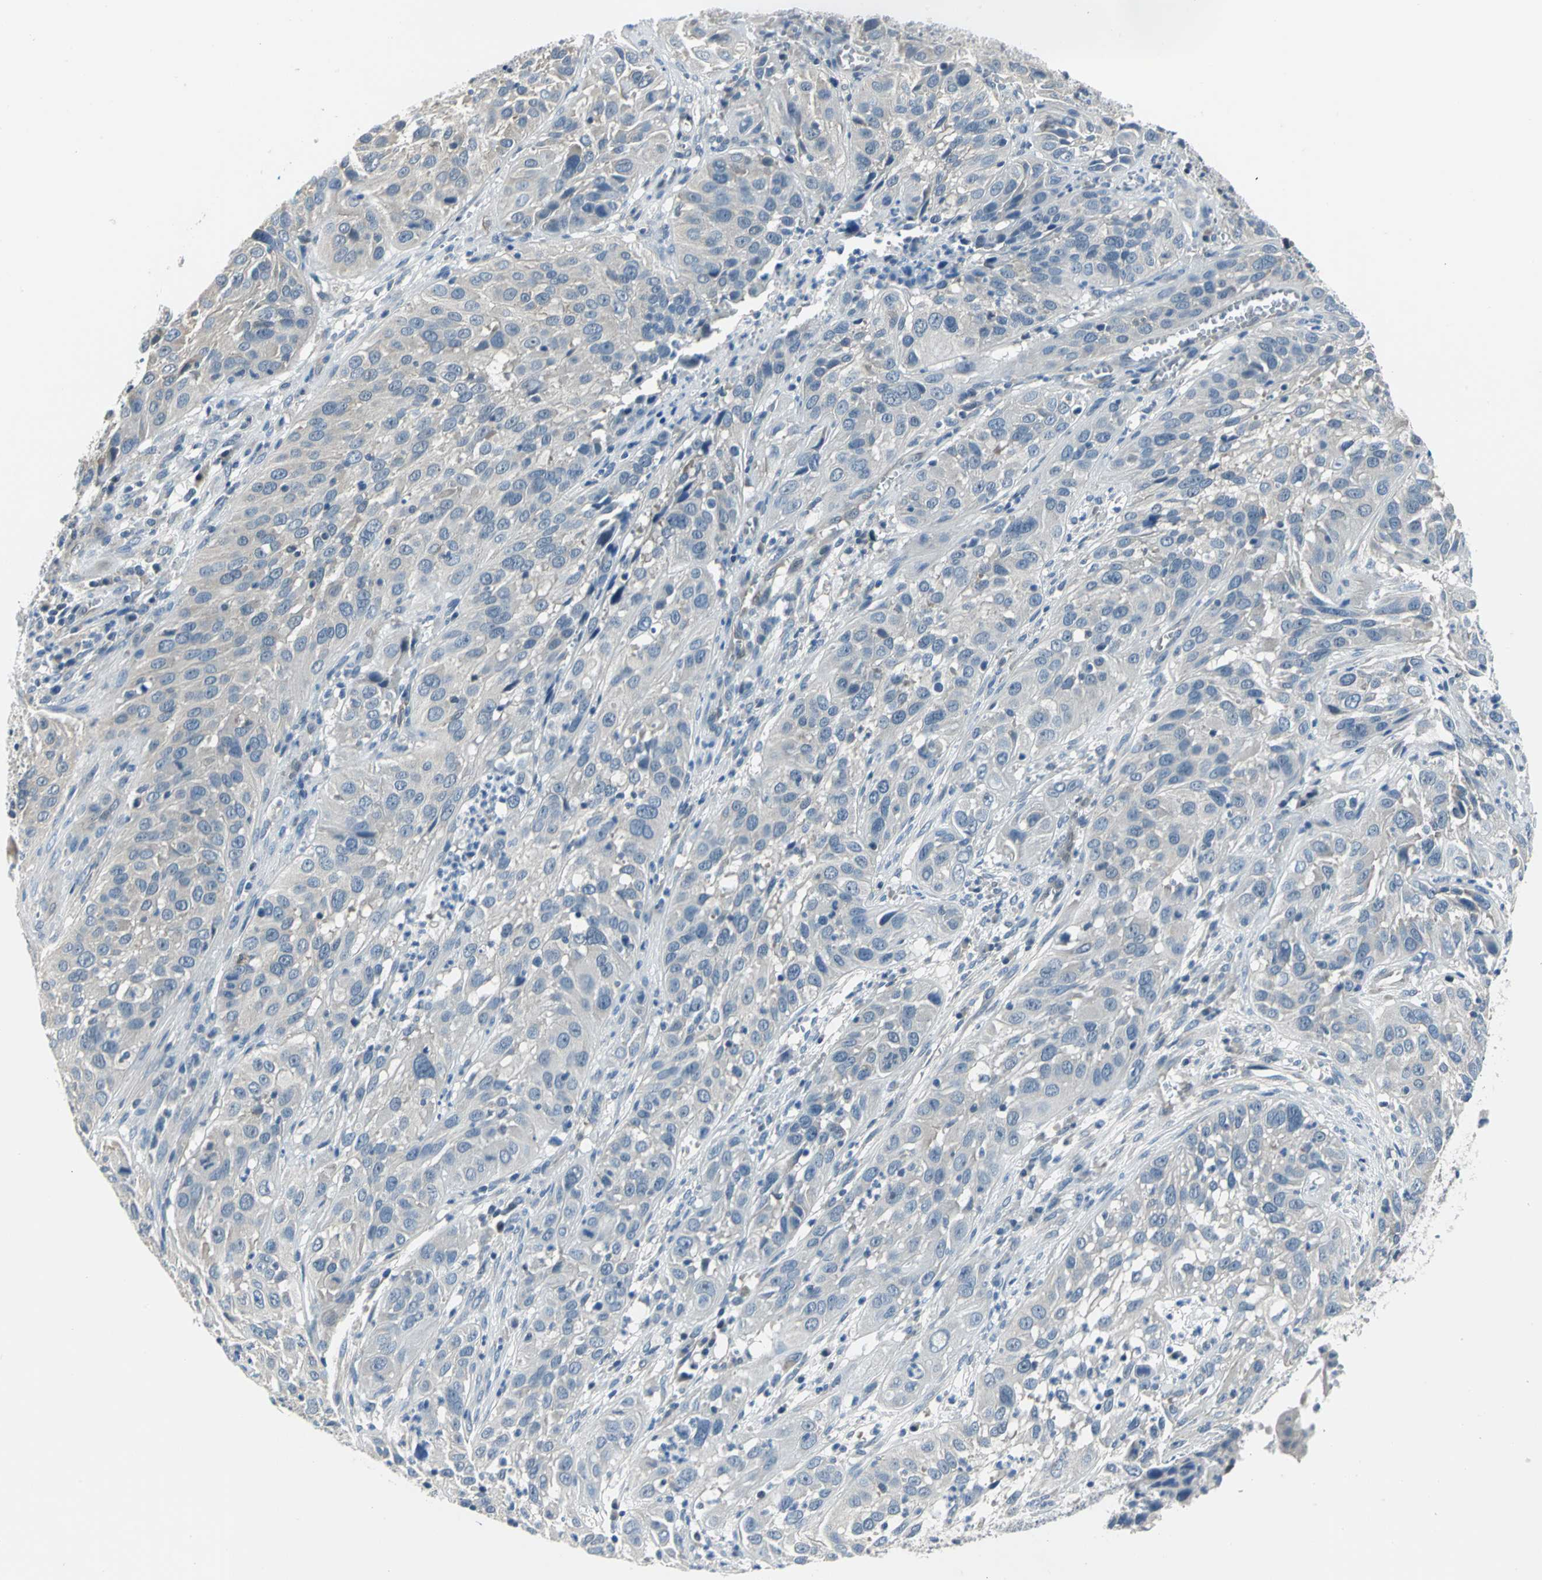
{"staining": {"intensity": "weak", "quantity": "<25%", "location": "cytoplasmic/membranous"}, "tissue": "cervical cancer", "cell_type": "Tumor cells", "image_type": "cancer", "snomed": [{"axis": "morphology", "description": "Squamous cell carcinoma, NOS"}, {"axis": "topography", "description": "Cervix"}], "caption": "Tumor cells show no significant protein positivity in cervical cancer. The staining was performed using DAB to visualize the protein expression in brown, while the nuclei were stained in blue with hematoxylin (Magnification: 20x).", "gene": "ZNF415", "patient": {"sex": "female", "age": 32}}